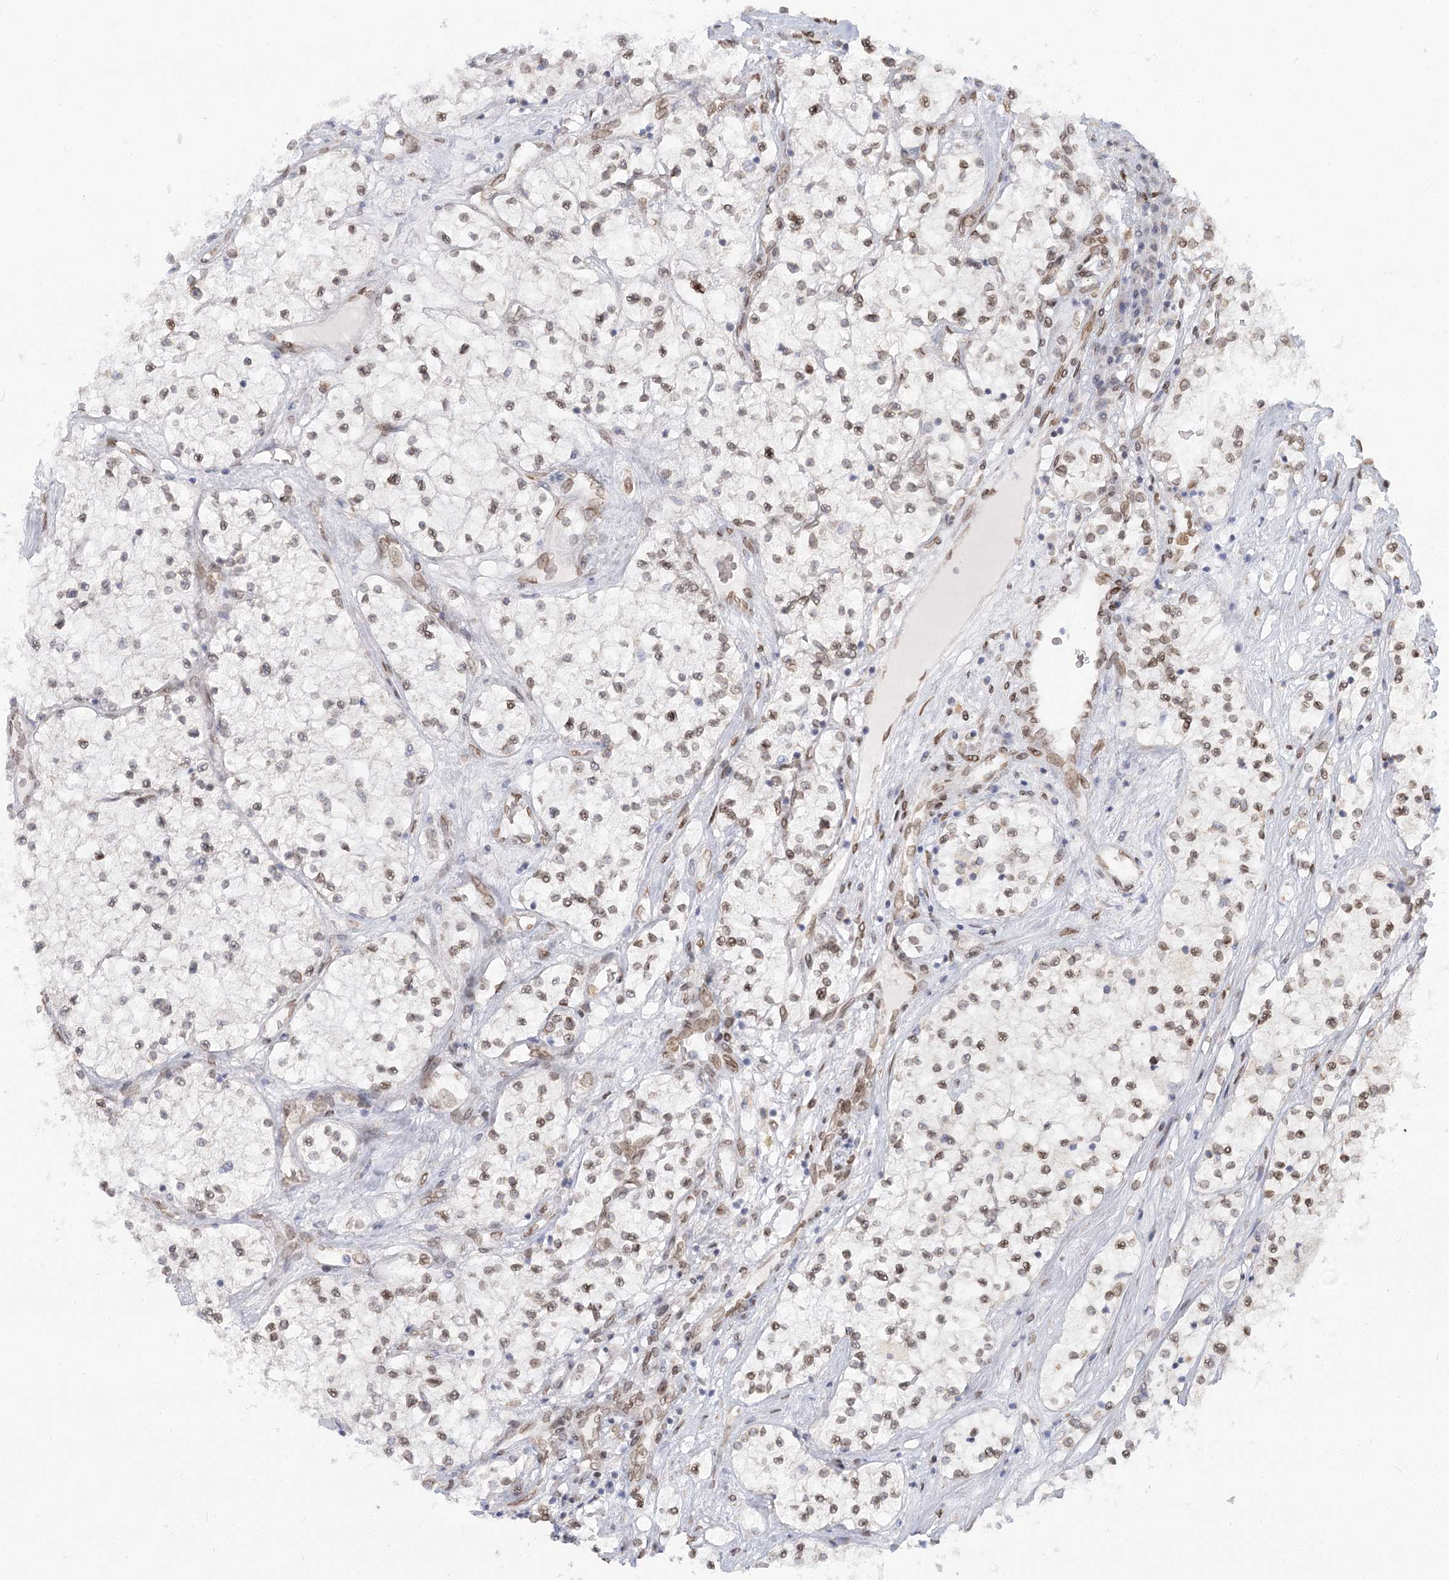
{"staining": {"intensity": "weak", "quantity": ">75%", "location": "nuclear"}, "tissue": "renal cancer", "cell_type": "Tumor cells", "image_type": "cancer", "snomed": [{"axis": "morphology", "description": "Normal tissue, NOS"}, {"axis": "morphology", "description": "Adenocarcinoma, NOS"}, {"axis": "topography", "description": "Kidney"}], "caption": "The histopathology image demonstrates immunohistochemical staining of renal cancer (adenocarcinoma). There is weak nuclear staining is identified in approximately >75% of tumor cells.", "gene": "VWA5A", "patient": {"sex": "male", "age": 68}}